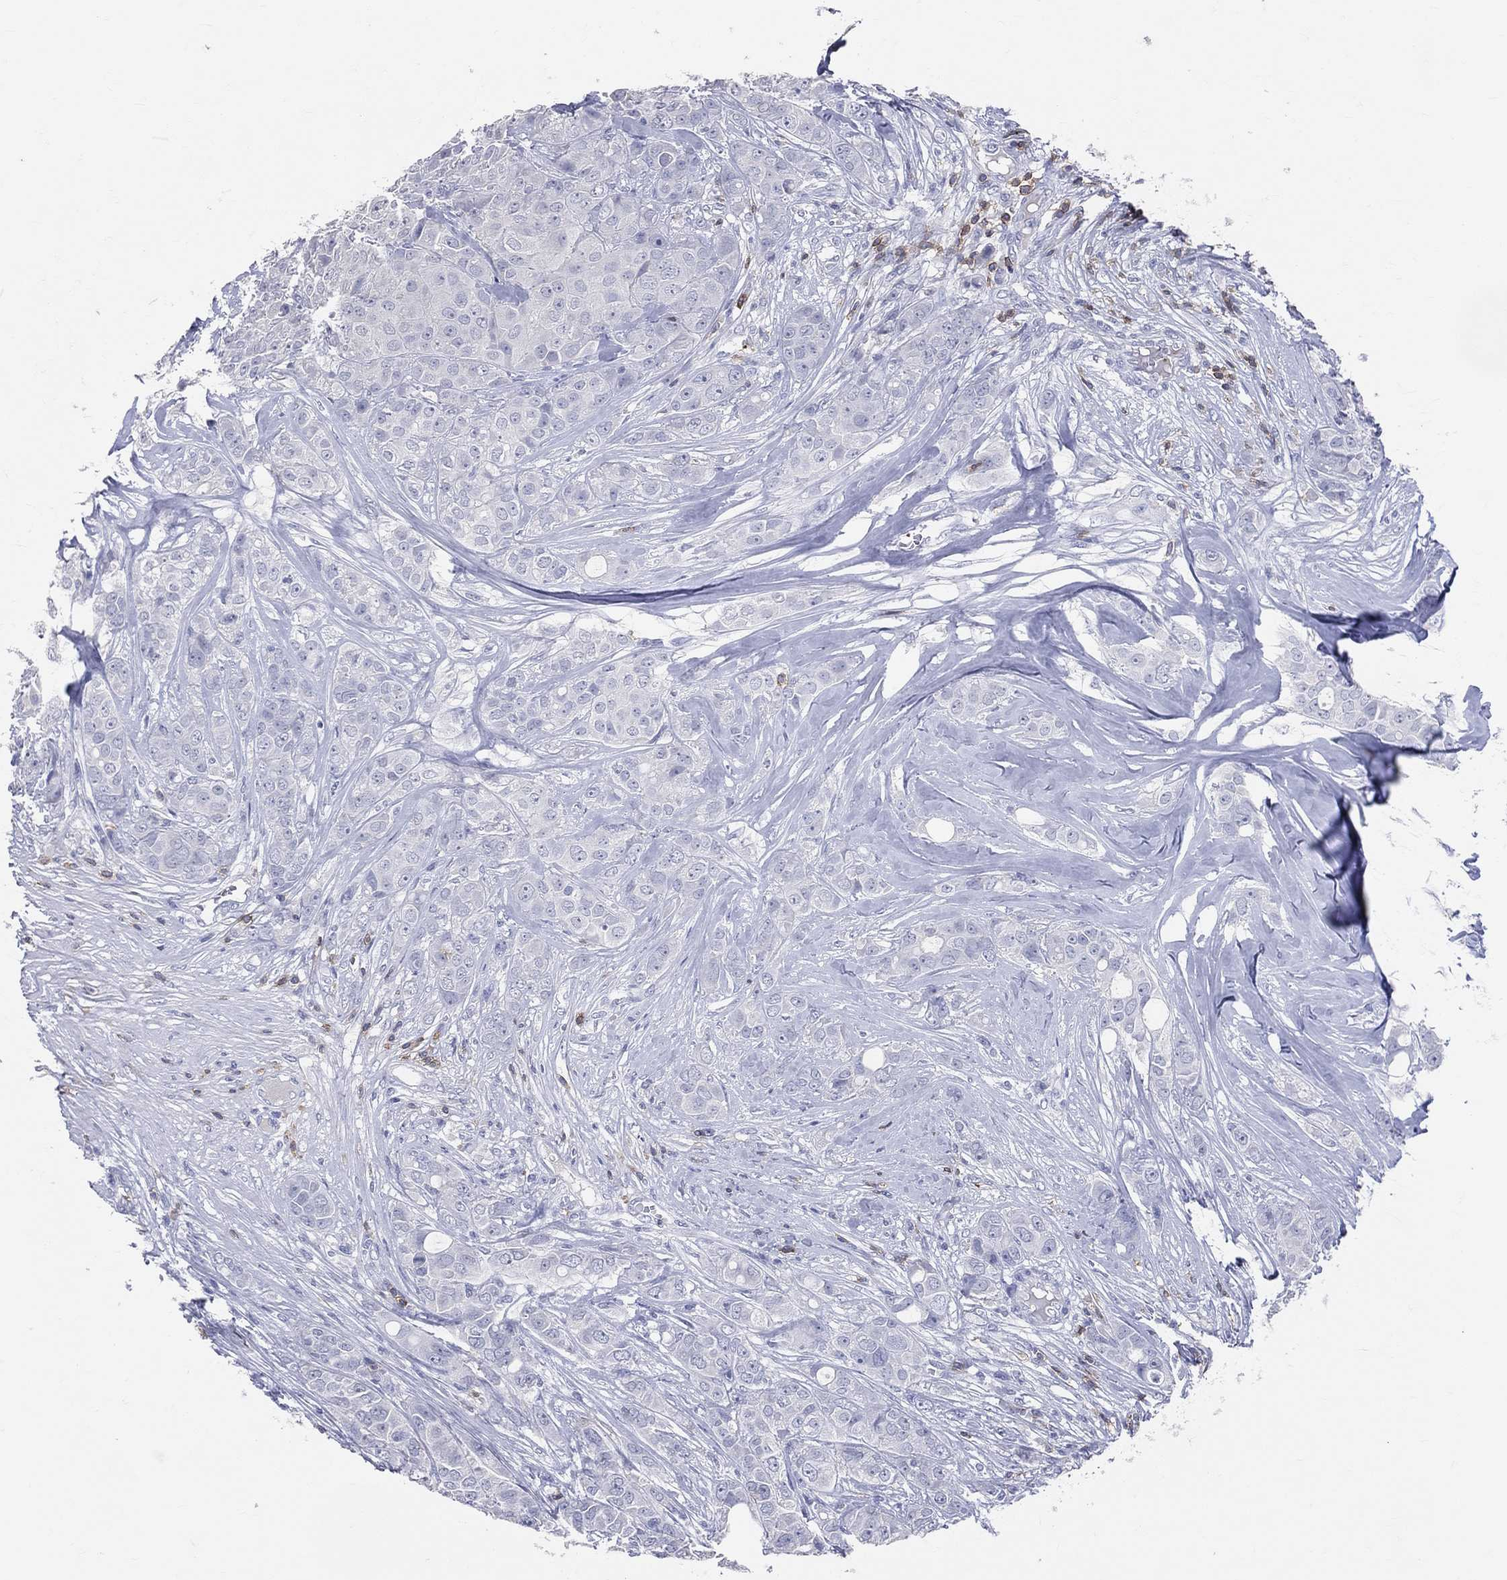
{"staining": {"intensity": "negative", "quantity": "none", "location": "none"}, "tissue": "breast cancer", "cell_type": "Tumor cells", "image_type": "cancer", "snomed": [{"axis": "morphology", "description": "Duct carcinoma"}, {"axis": "topography", "description": "Breast"}], "caption": "This is a histopathology image of immunohistochemistry staining of breast cancer, which shows no positivity in tumor cells.", "gene": "LAT", "patient": {"sex": "female", "age": 43}}